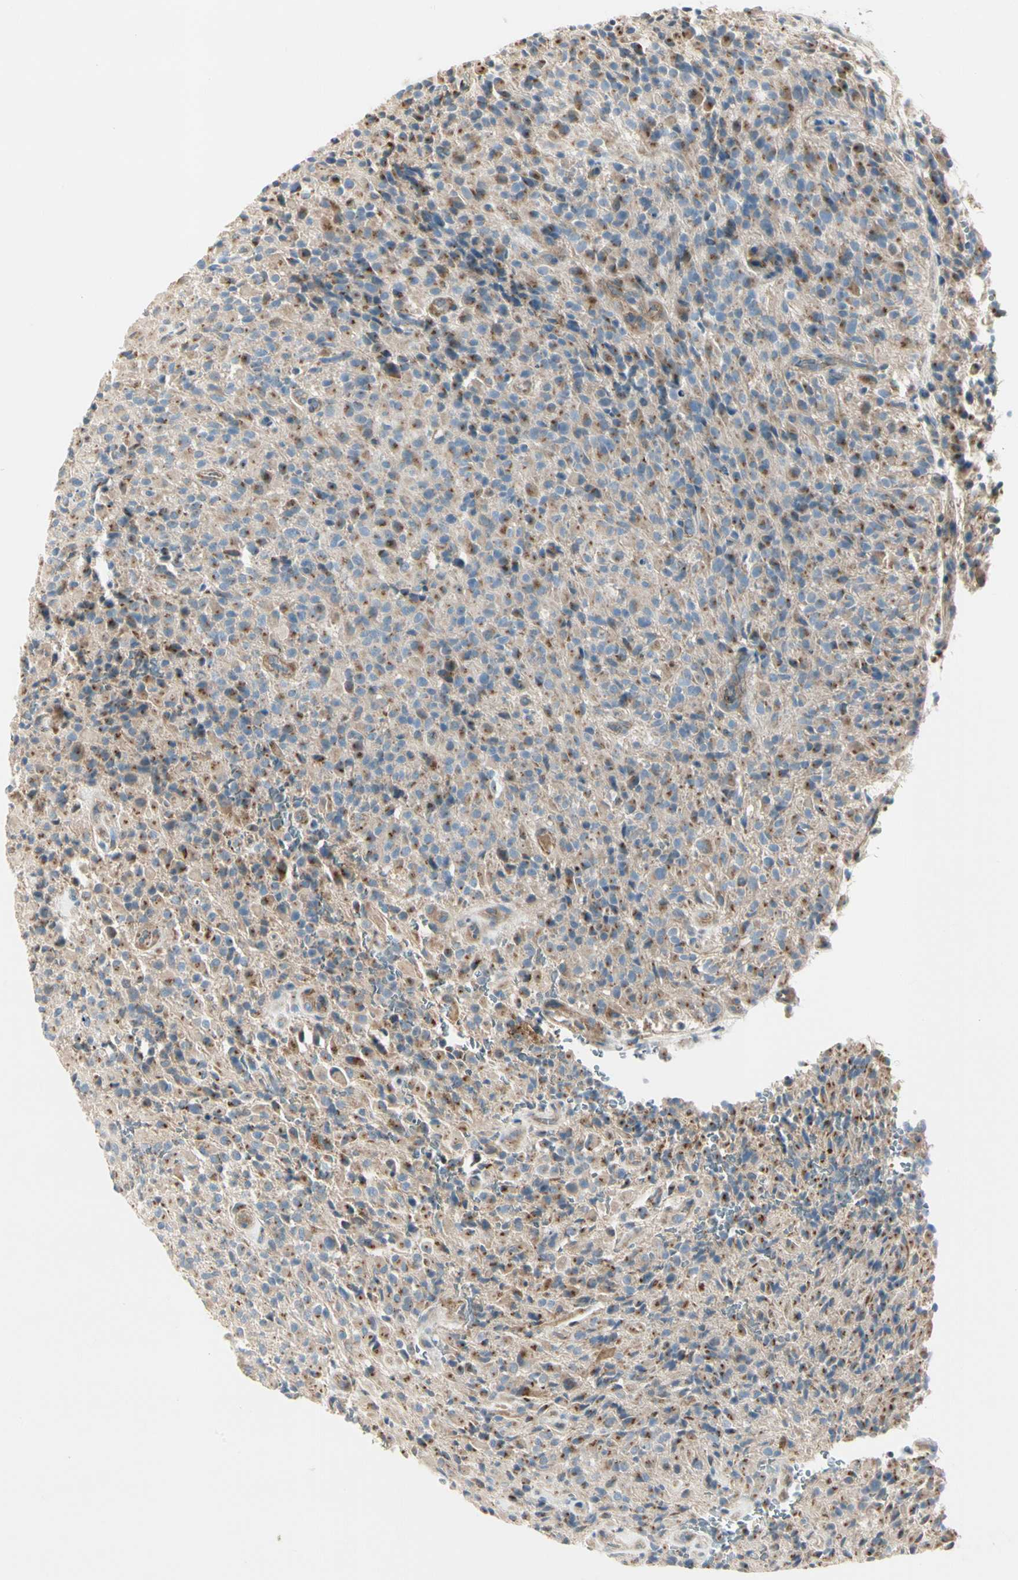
{"staining": {"intensity": "moderate", "quantity": "25%-75%", "location": "cytoplasmic/membranous"}, "tissue": "glioma", "cell_type": "Tumor cells", "image_type": "cancer", "snomed": [{"axis": "morphology", "description": "Glioma, malignant, High grade"}, {"axis": "topography", "description": "Brain"}], "caption": "This histopathology image reveals IHC staining of malignant high-grade glioma, with medium moderate cytoplasmic/membranous expression in about 25%-75% of tumor cells.", "gene": "ABCA3", "patient": {"sex": "male", "age": 71}}